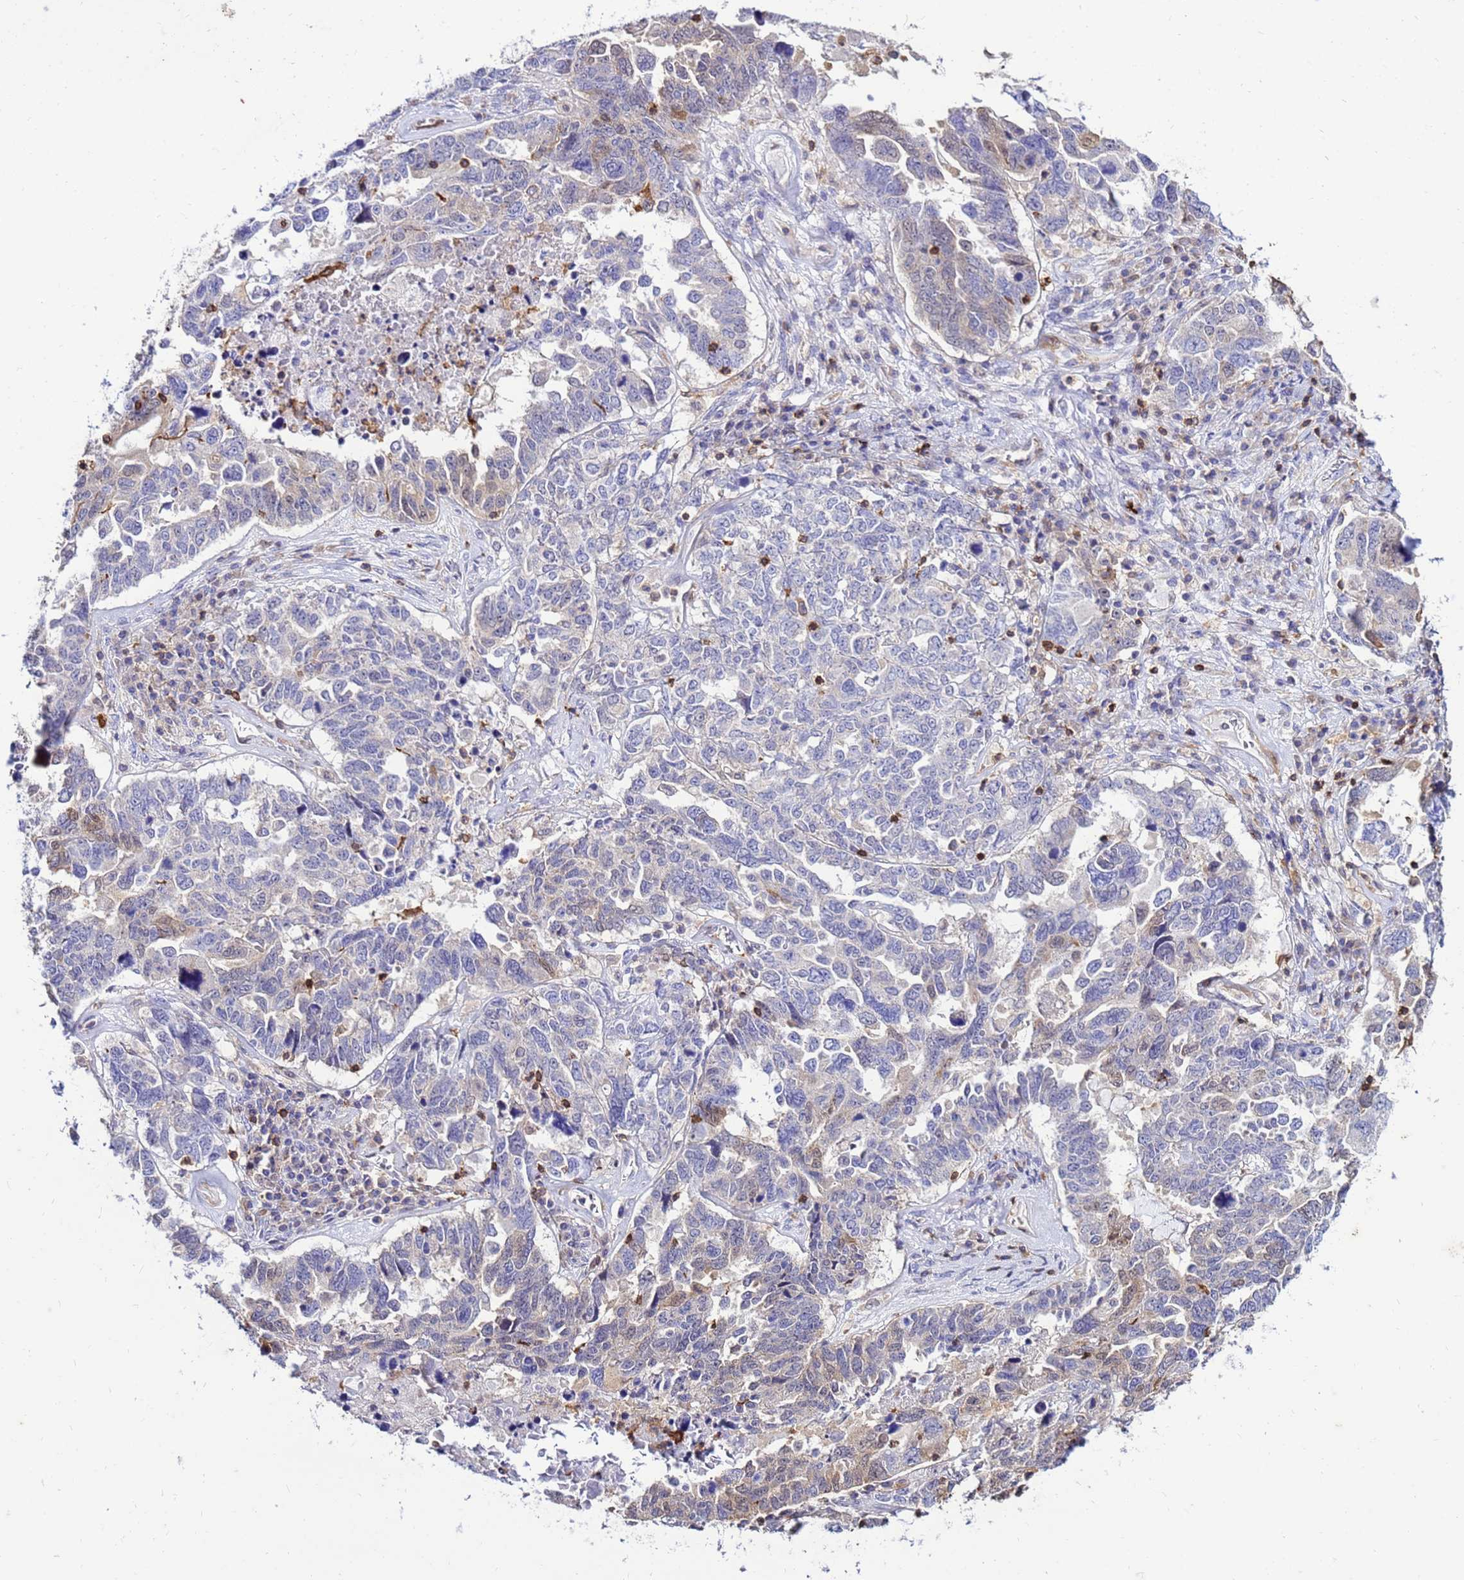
{"staining": {"intensity": "weak", "quantity": "<25%", "location": "cytoplasmic/membranous,nuclear"}, "tissue": "ovarian cancer", "cell_type": "Tumor cells", "image_type": "cancer", "snomed": [{"axis": "morphology", "description": "Carcinoma, endometroid"}, {"axis": "topography", "description": "Ovary"}], "caption": "Ovarian cancer stained for a protein using immunohistochemistry exhibits no staining tumor cells.", "gene": "DBNDD2", "patient": {"sex": "female", "age": 62}}